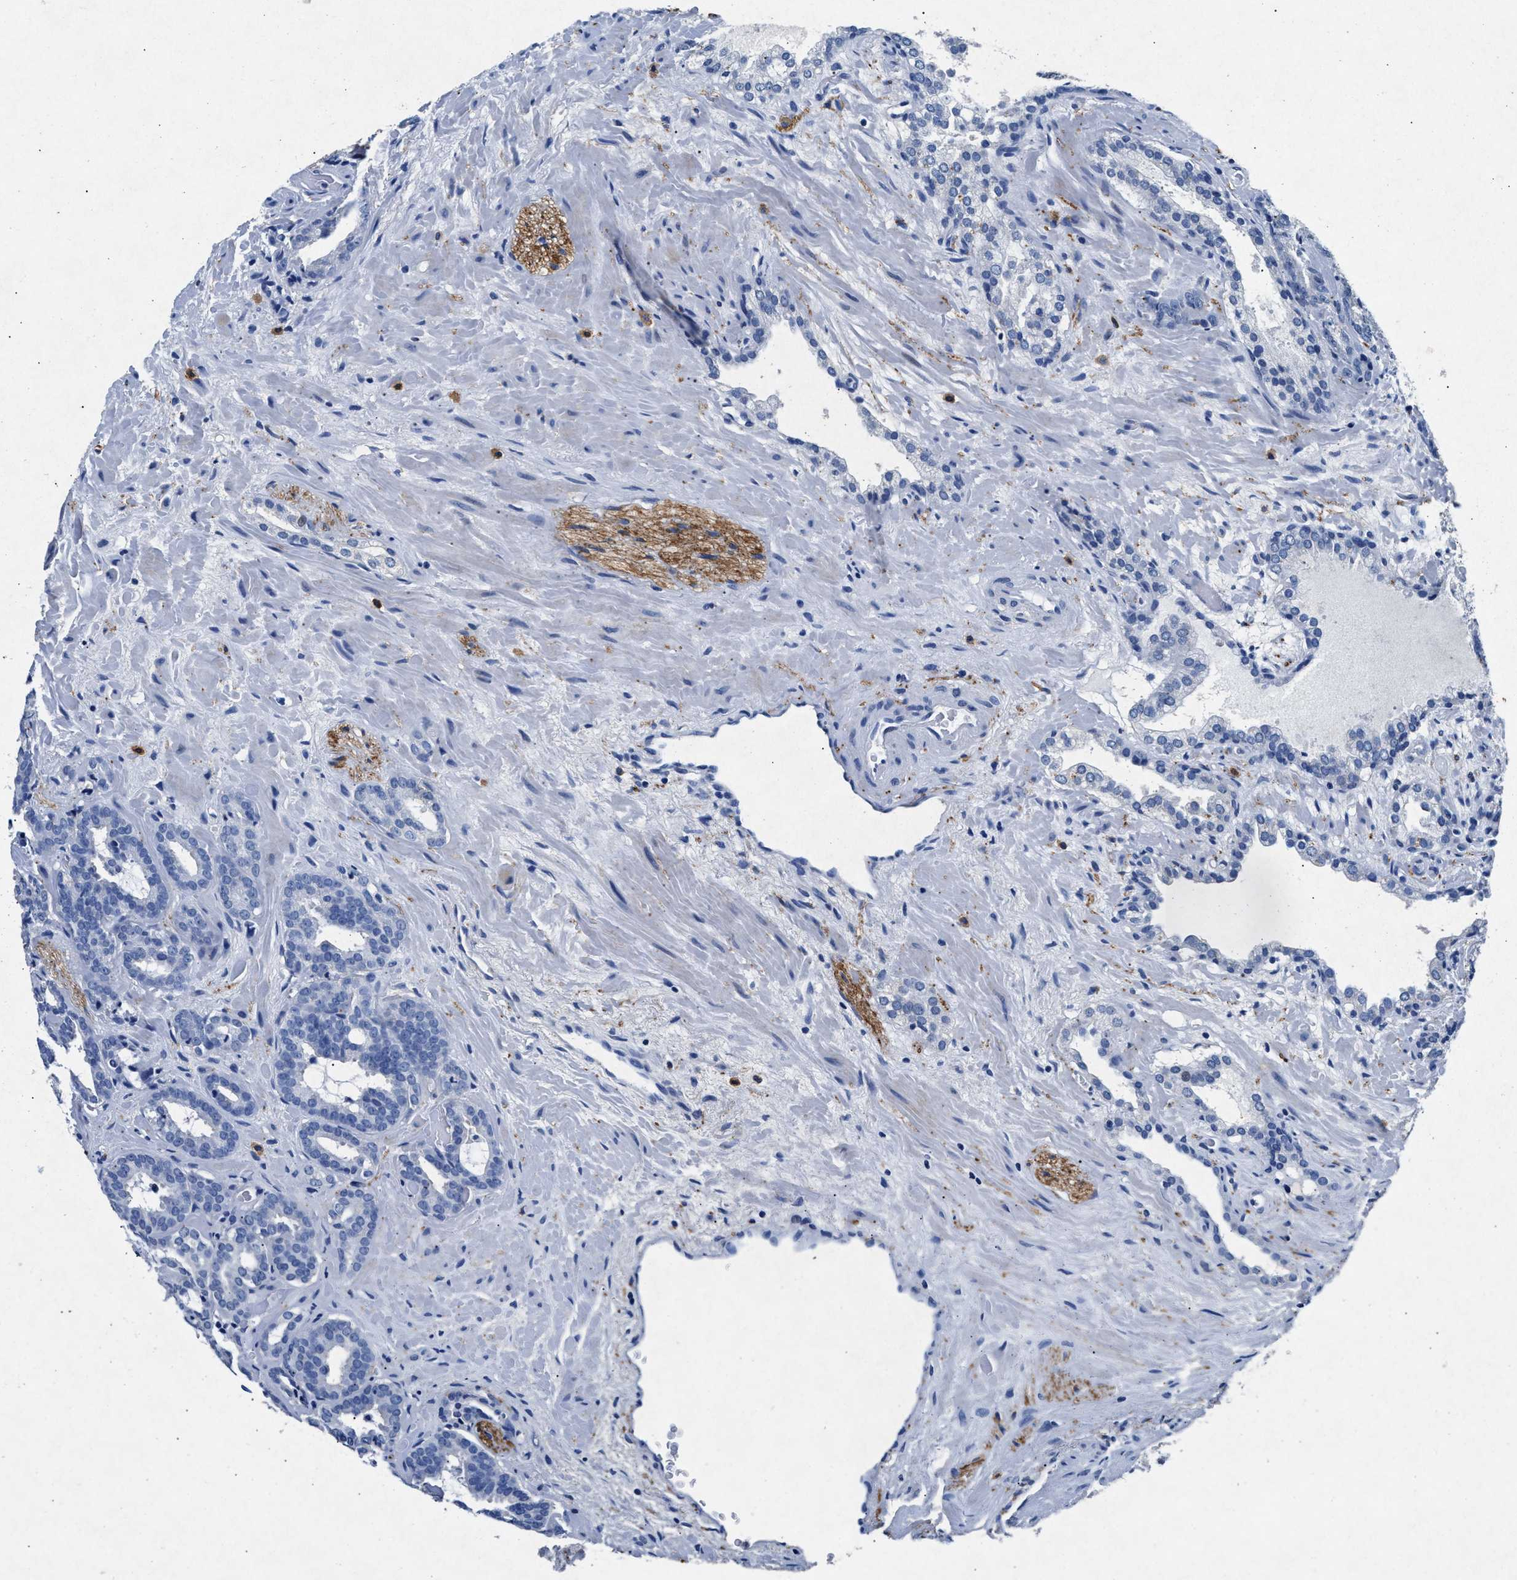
{"staining": {"intensity": "negative", "quantity": "none", "location": "none"}, "tissue": "prostate cancer", "cell_type": "Tumor cells", "image_type": "cancer", "snomed": [{"axis": "morphology", "description": "Adenocarcinoma, Low grade"}, {"axis": "topography", "description": "Prostate"}], "caption": "This is a micrograph of IHC staining of prostate adenocarcinoma (low-grade), which shows no positivity in tumor cells. (DAB immunohistochemistry, high magnification).", "gene": "MAP6", "patient": {"sex": "male", "age": 63}}